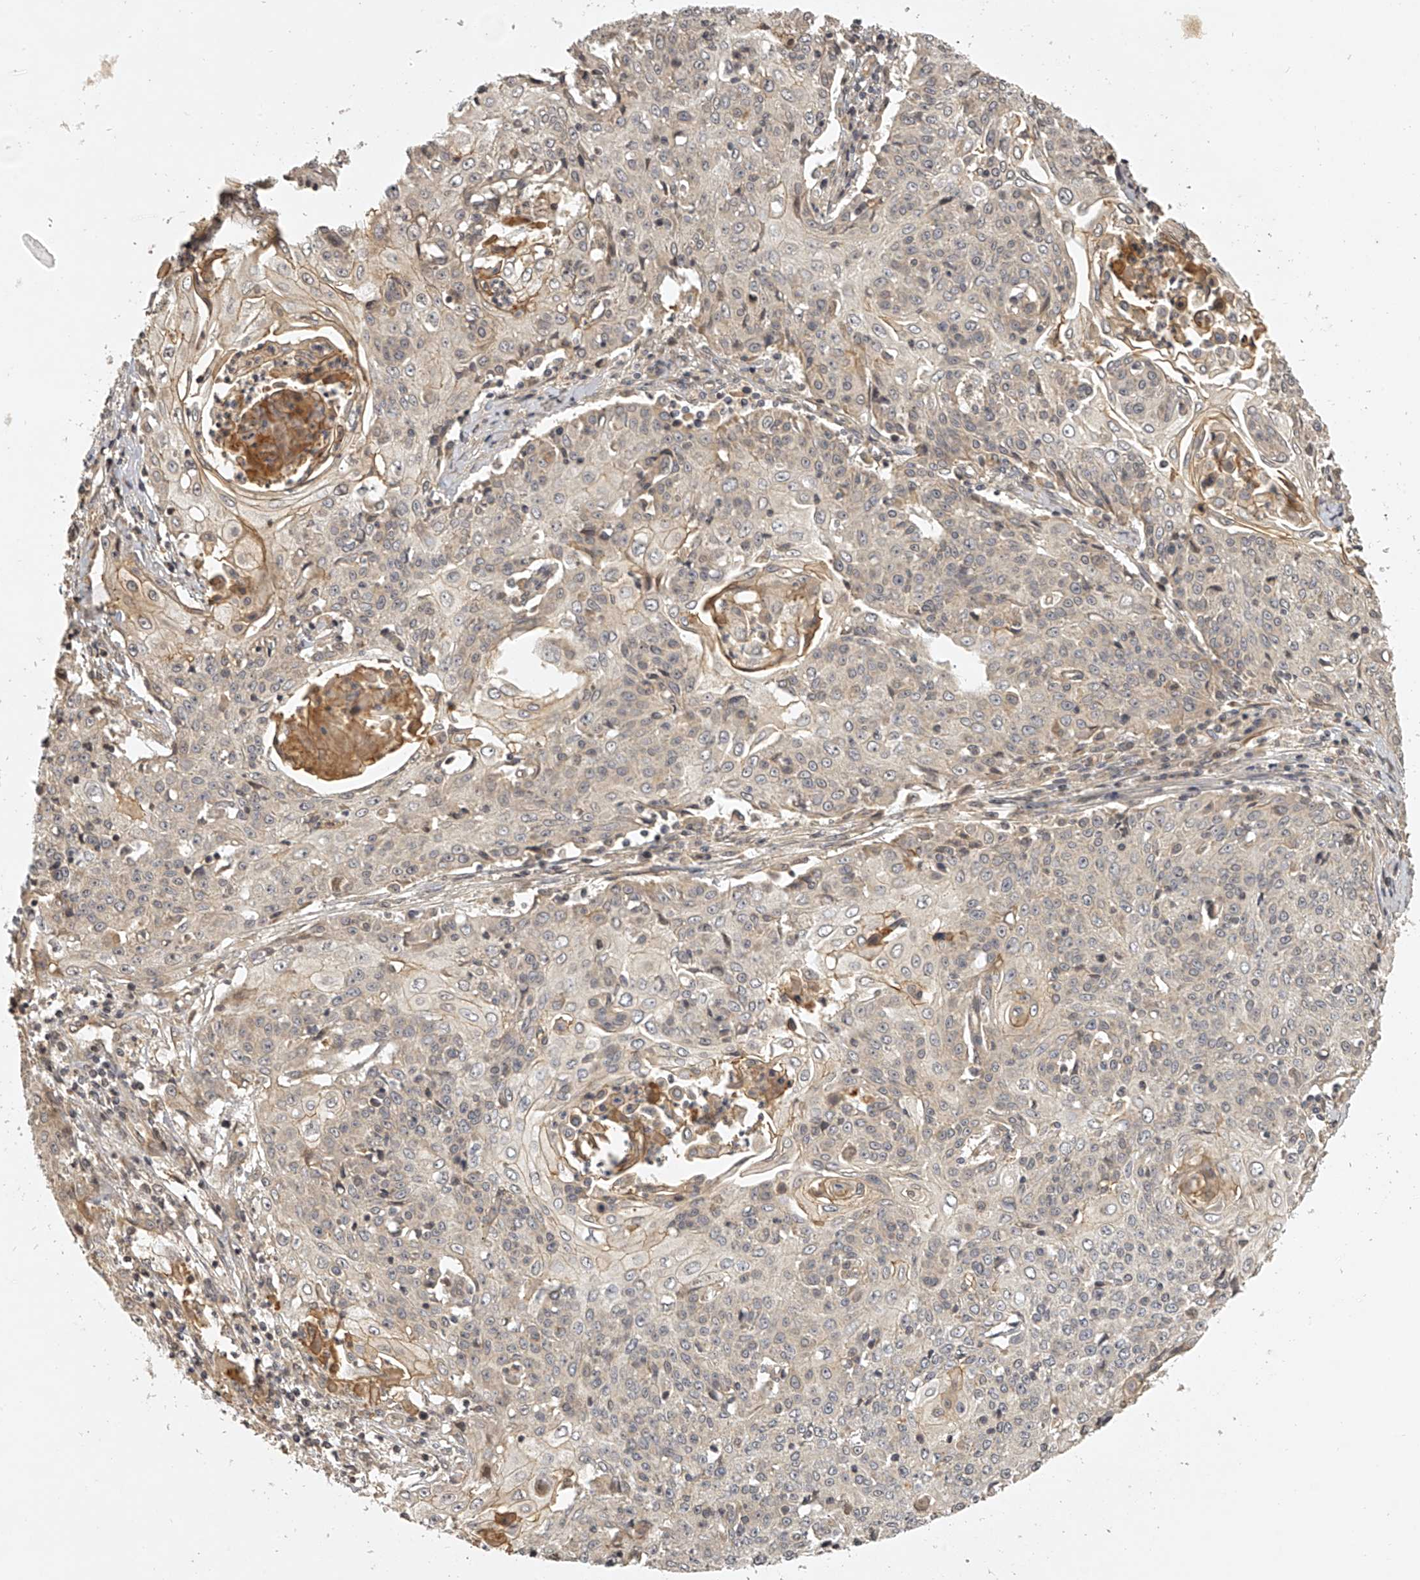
{"staining": {"intensity": "negative", "quantity": "none", "location": "none"}, "tissue": "cervical cancer", "cell_type": "Tumor cells", "image_type": "cancer", "snomed": [{"axis": "morphology", "description": "Squamous cell carcinoma, NOS"}, {"axis": "topography", "description": "Cervix"}], "caption": "Human cervical cancer (squamous cell carcinoma) stained for a protein using immunohistochemistry (IHC) demonstrates no expression in tumor cells.", "gene": "NFS1", "patient": {"sex": "female", "age": 48}}